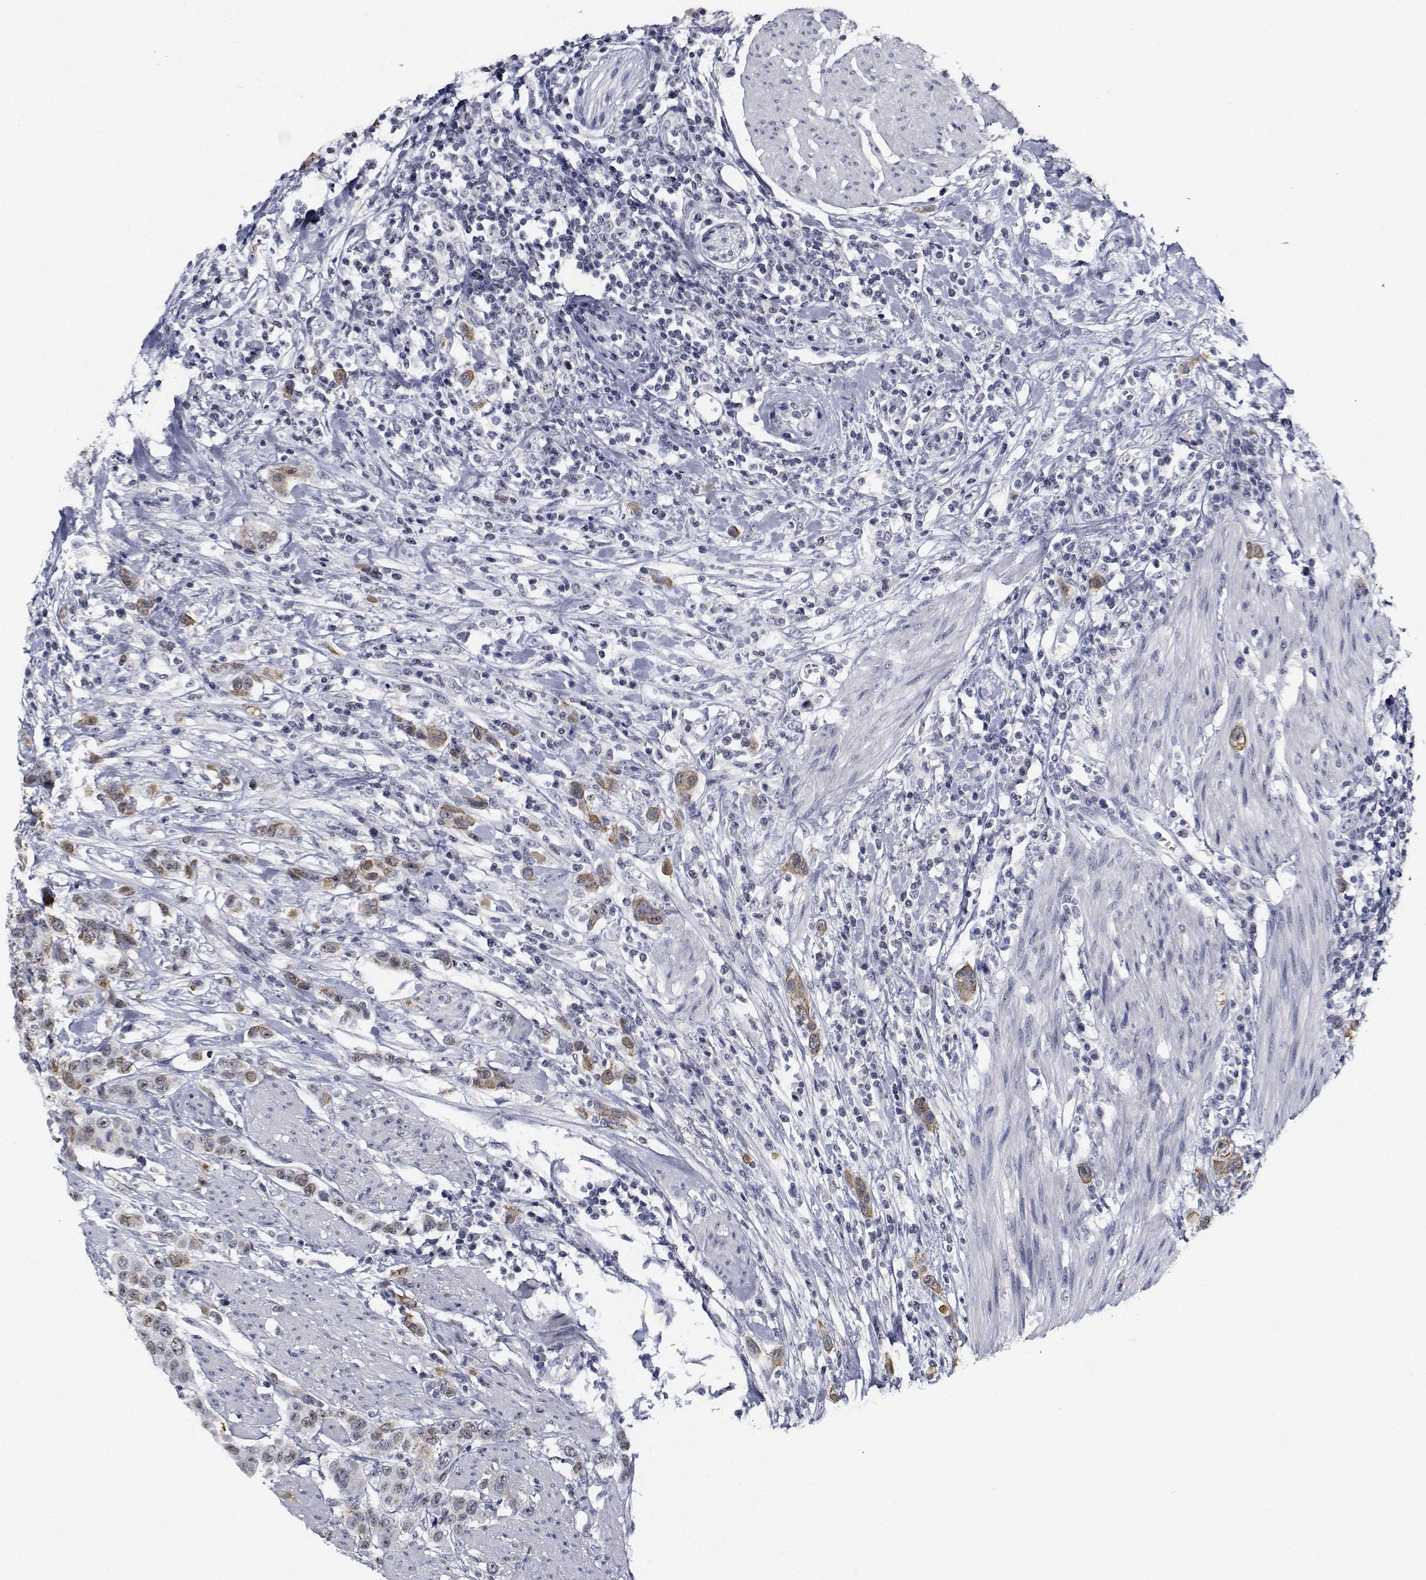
{"staining": {"intensity": "weak", "quantity": "25%-75%", "location": "cytoplasmic/membranous,nuclear"}, "tissue": "urothelial cancer", "cell_type": "Tumor cells", "image_type": "cancer", "snomed": [{"axis": "morphology", "description": "Urothelial carcinoma, High grade"}, {"axis": "topography", "description": "Urinary bladder"}], "caption": "High-magnification brightfield microscopy of urothelial carcinoma (high-grade) stained with DAB (brown) and counterstained with hematoxylin (blue). tumor cells exhibit weak cytoplasmic/membranous and nuclear staining is appreciated in approximately25%-75% of cells.", "gene": "NVL", "patient": {"sex": "female", "age": 58}}